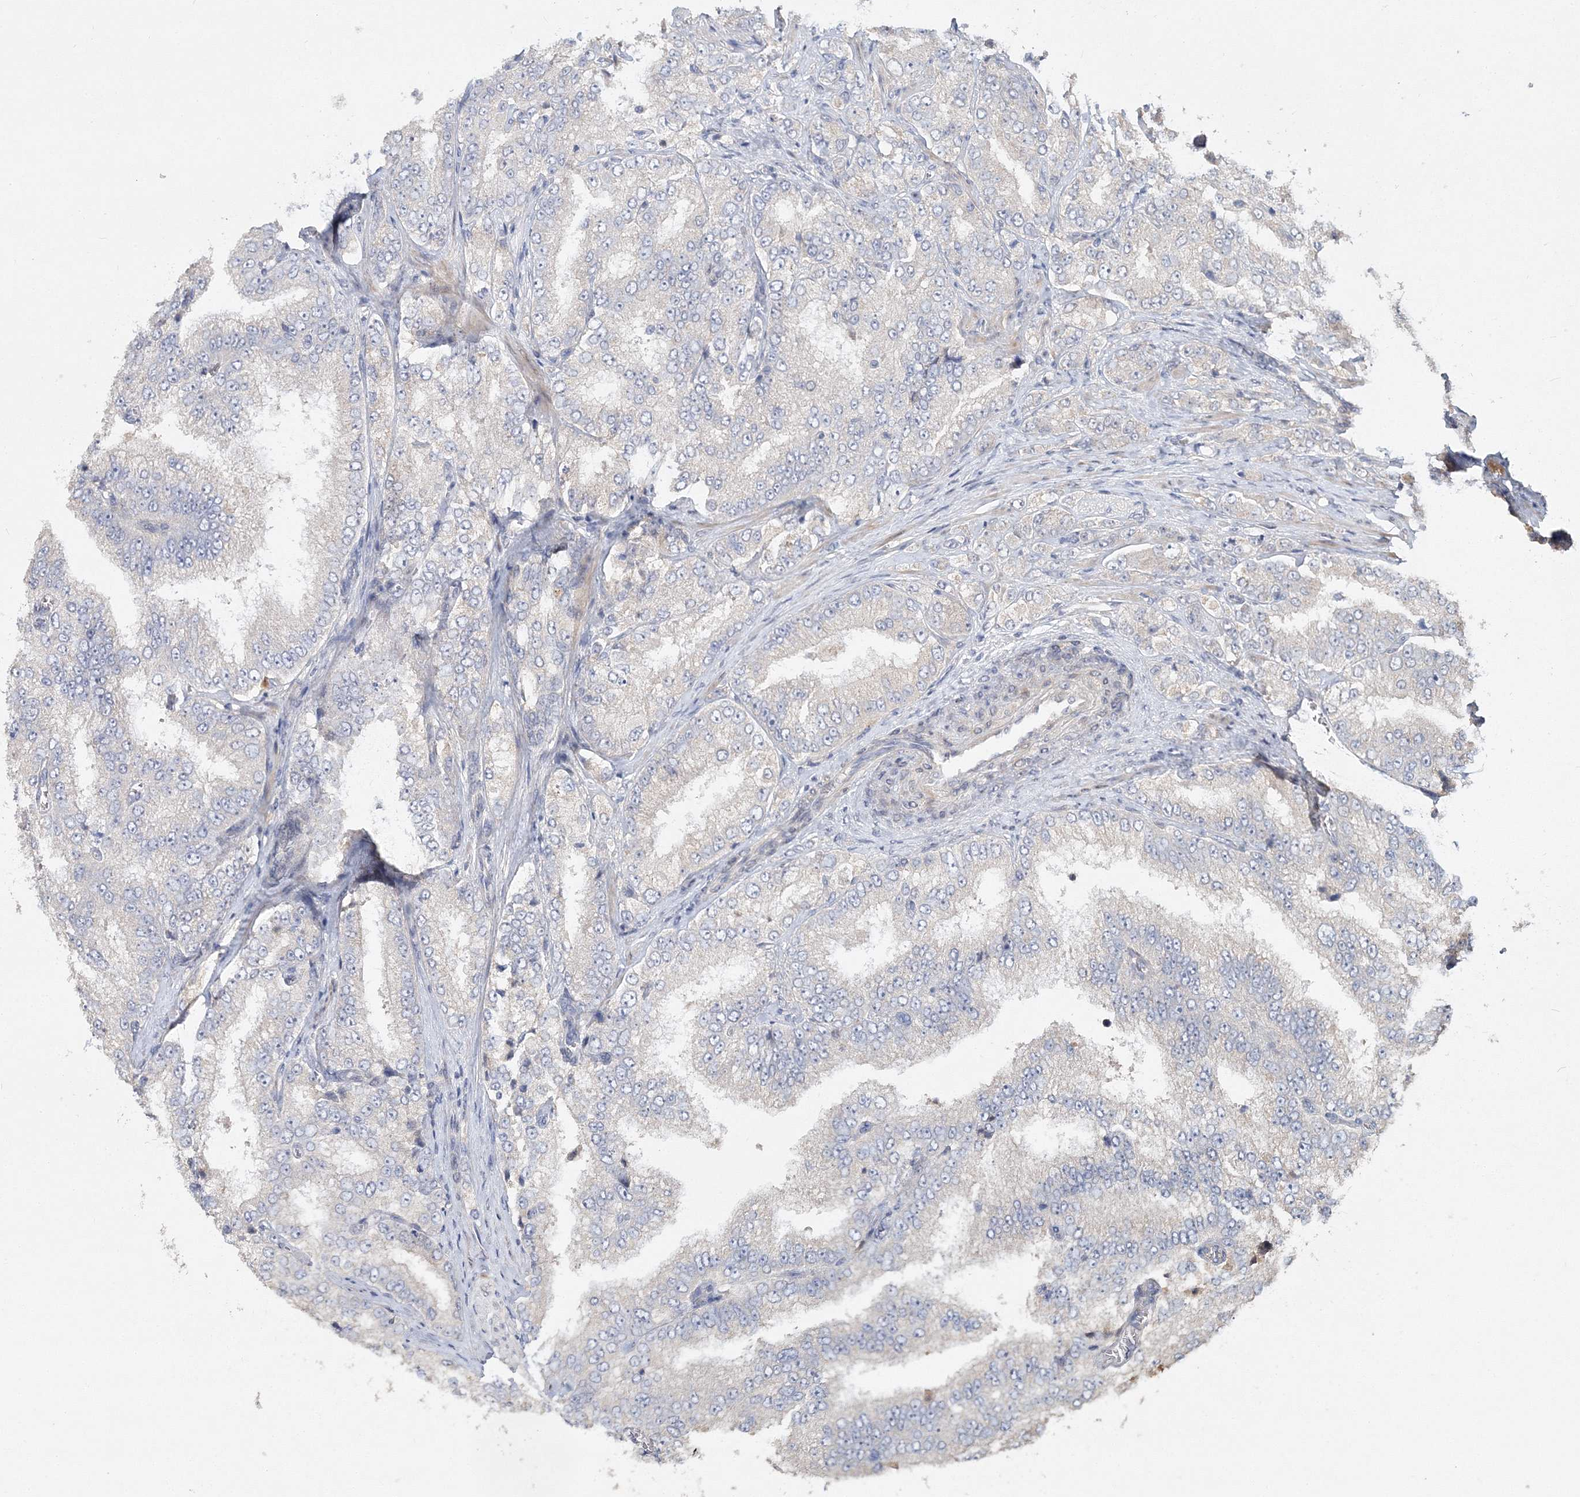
{"staining": {"intensity": "negative", "quantity": "none", "location": "none"}, "tissue": "prostate cancer", "cell_type": "Tumor cells", "image_type": "cancer", "snomed": [{"axis": "morphology", "description": "Adenocarcinoma, High grade"}, {"axis": "topography", "description": "Prostate"}], "caption": "Immunohistochemical staining of human high-grade adenocarcinoma (prostate) shows no significant staining in tumor cells.", "gene": "GJB5", "patient": {"sex": "male", "age": 58}}